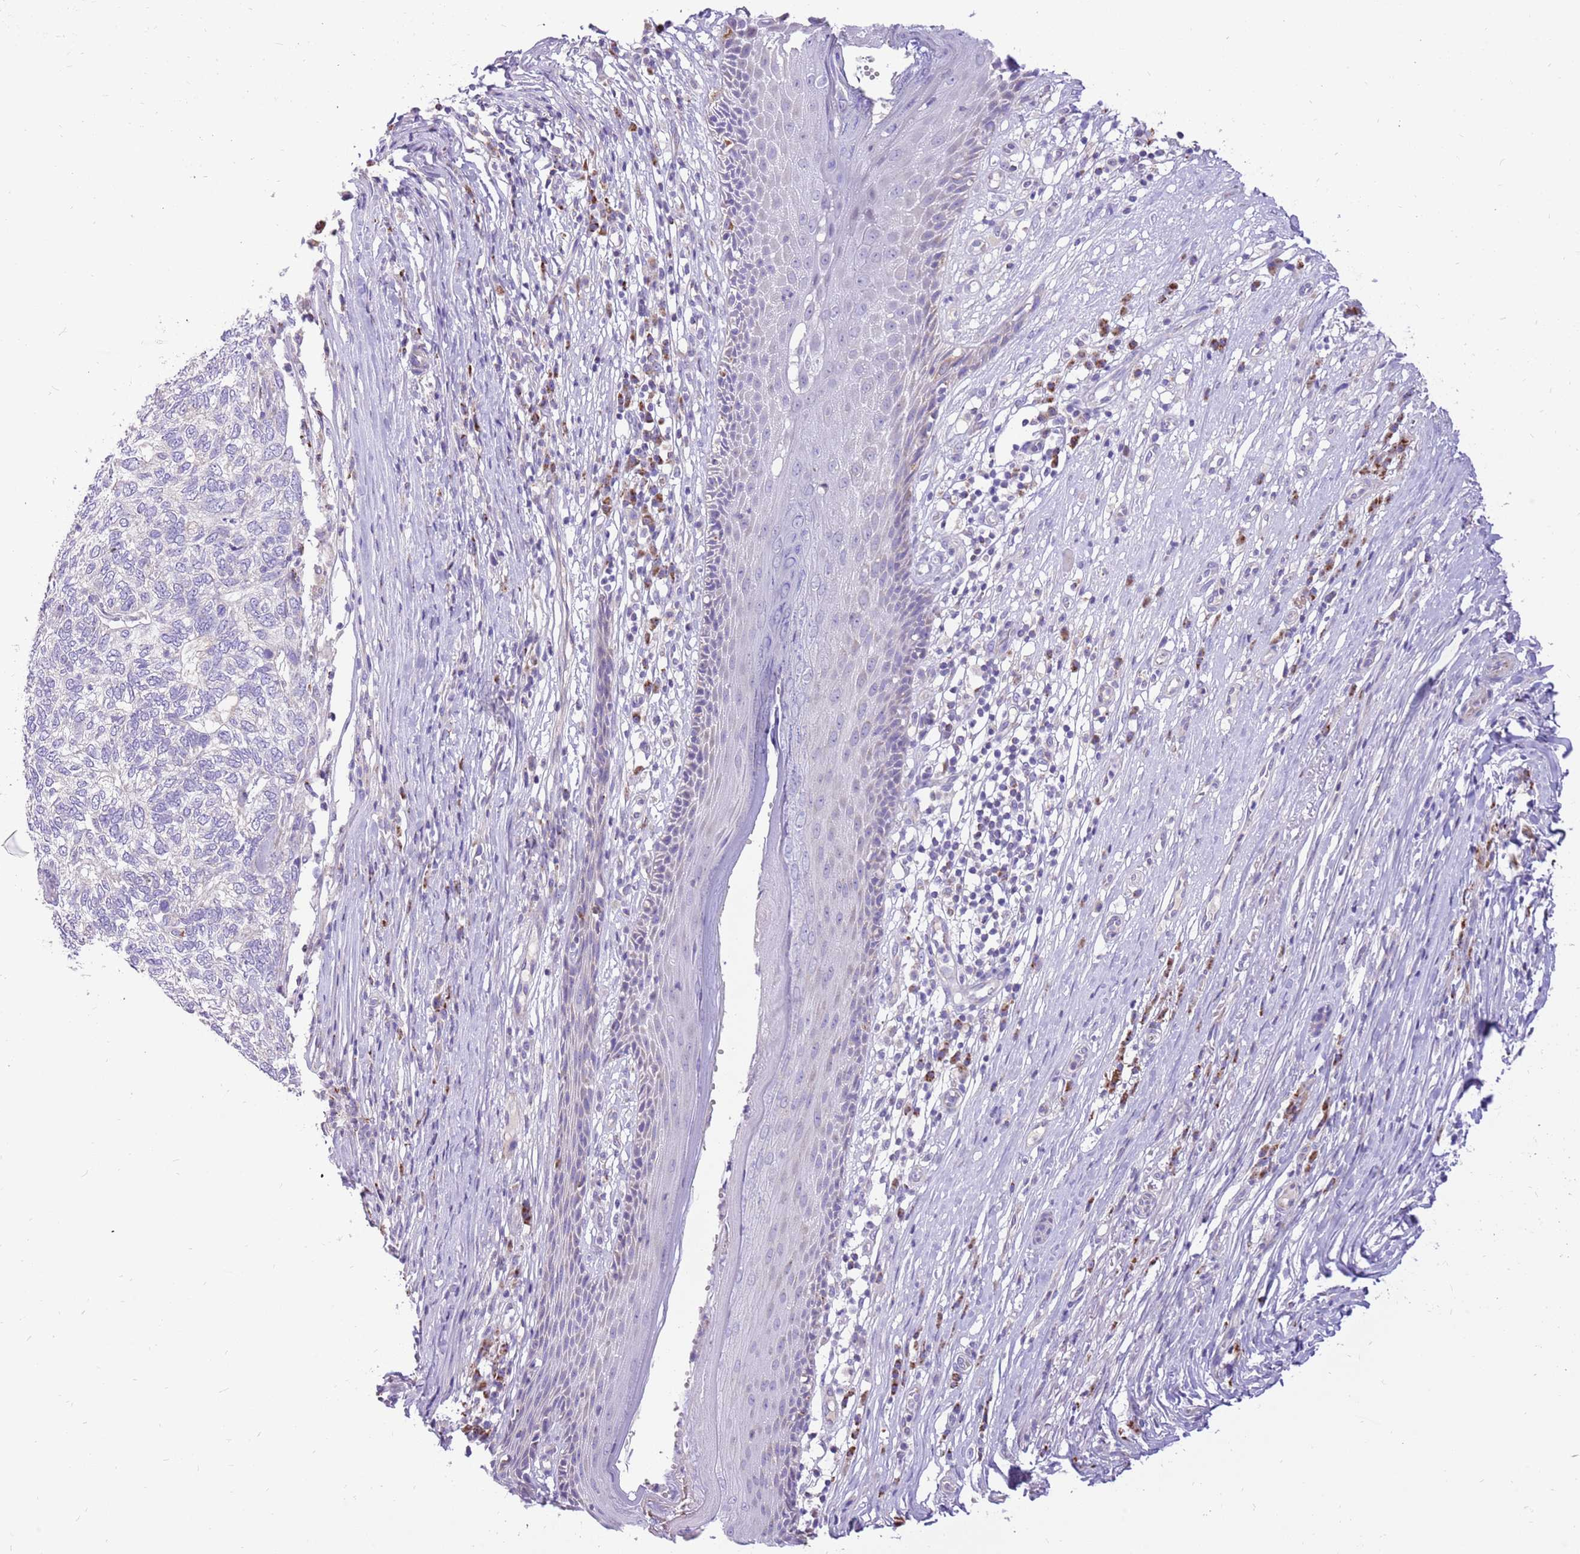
{"staining": {"intensity": "negative", "quantity": "none", "location": "none"}, "tissue": "skin cancer", "cell_type": "Tumor cells", "image_type": "cancer", "snomed": [{"axis": "morphology", "description": "Basal cell carcinoma"}, {"axis": "topography", "description": "Skin"}], "caption": "This histopathology image is of basal cell carcinoma (skin) stained with IHC to label a protein in brown with the nuclei are counter-stained blue. There is no staining in tumor cells.", "gene": "COX17", "patient": {"sex": "female", "age": 65}}